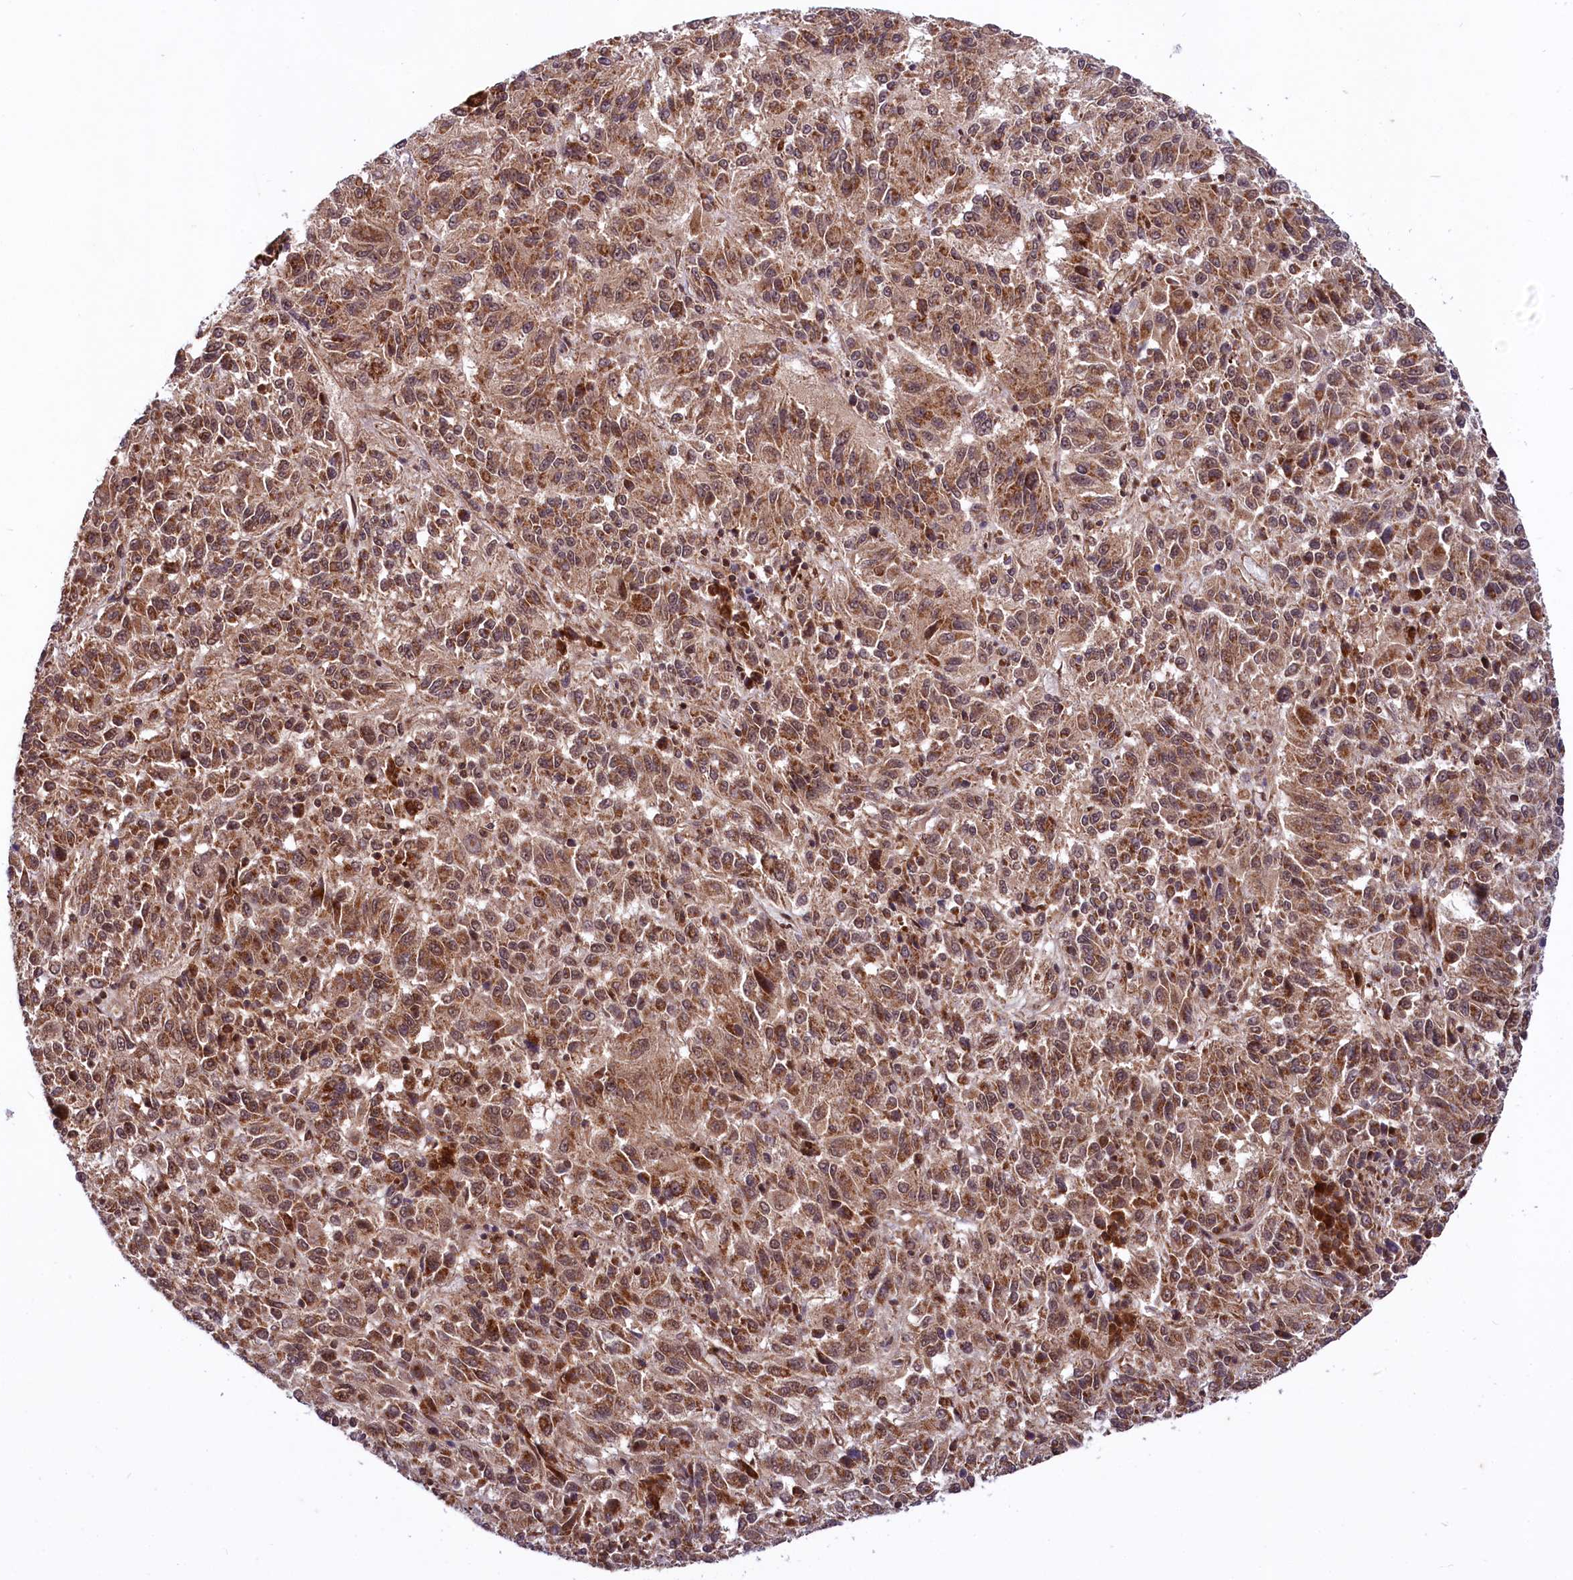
{"staining": {"intensity": "strong", "quantity": ">75%", "location": "cytoplasmic/membranous,nuclear"}, "tissue": "melanoma", "cell_type": "Tumor cells", "image_type": "cancer", "snomed": [{"axis": "morphology", "description": "Malignant melanoma, Metastatic site"}, {"axis": "topography", "description": "Lung"}], "caption": "DAB (3,3'-diaminobenzidine) immunohistochemical staining of human malignant melanoma (metastatic site) shows strong cytoplasmic/membranous and nuclear protein positivity in approximately >75% of tumor cells.", "gene": "UBE3A", "patient": {"sex": "male", "age": 64}}